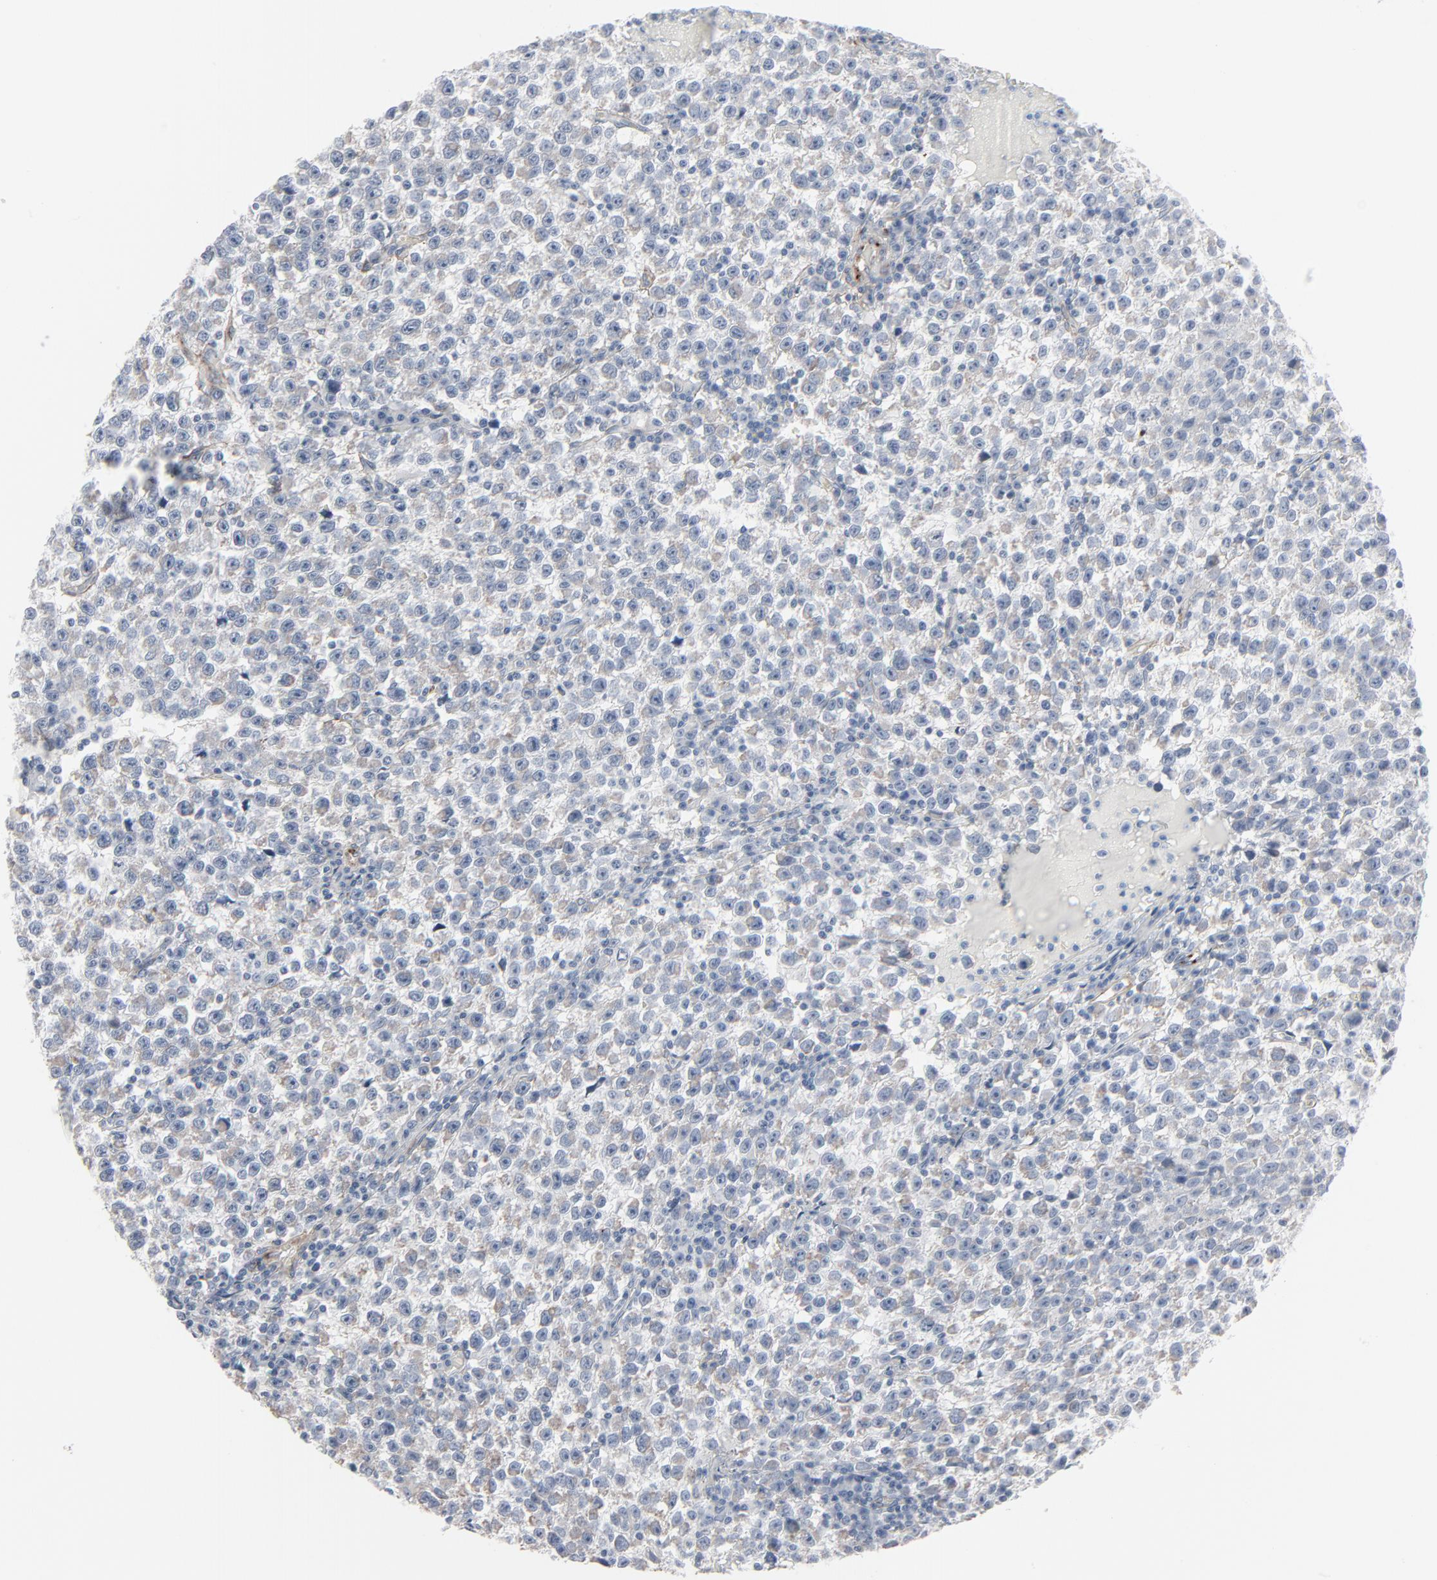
{"staining": {"intensity": "negative", "quantity": "none", "location": "none"}, "tissue": "testis cancer", "cell_type": "Tumor cells", "image_type": "cancer", "snomed": [{"axis": "morphology", "description": "Seminoma, NOS"}, {"axis": "topography", "description": "Testis"}], "caption": "Immunohistochemistry photomicrograph of neoplastic tissue: human testis seminoma stained with DAB displays no significant protein positivity in tumor cells.", "gene": "BGN", "patient": {"sex": "male", "age": 35}}